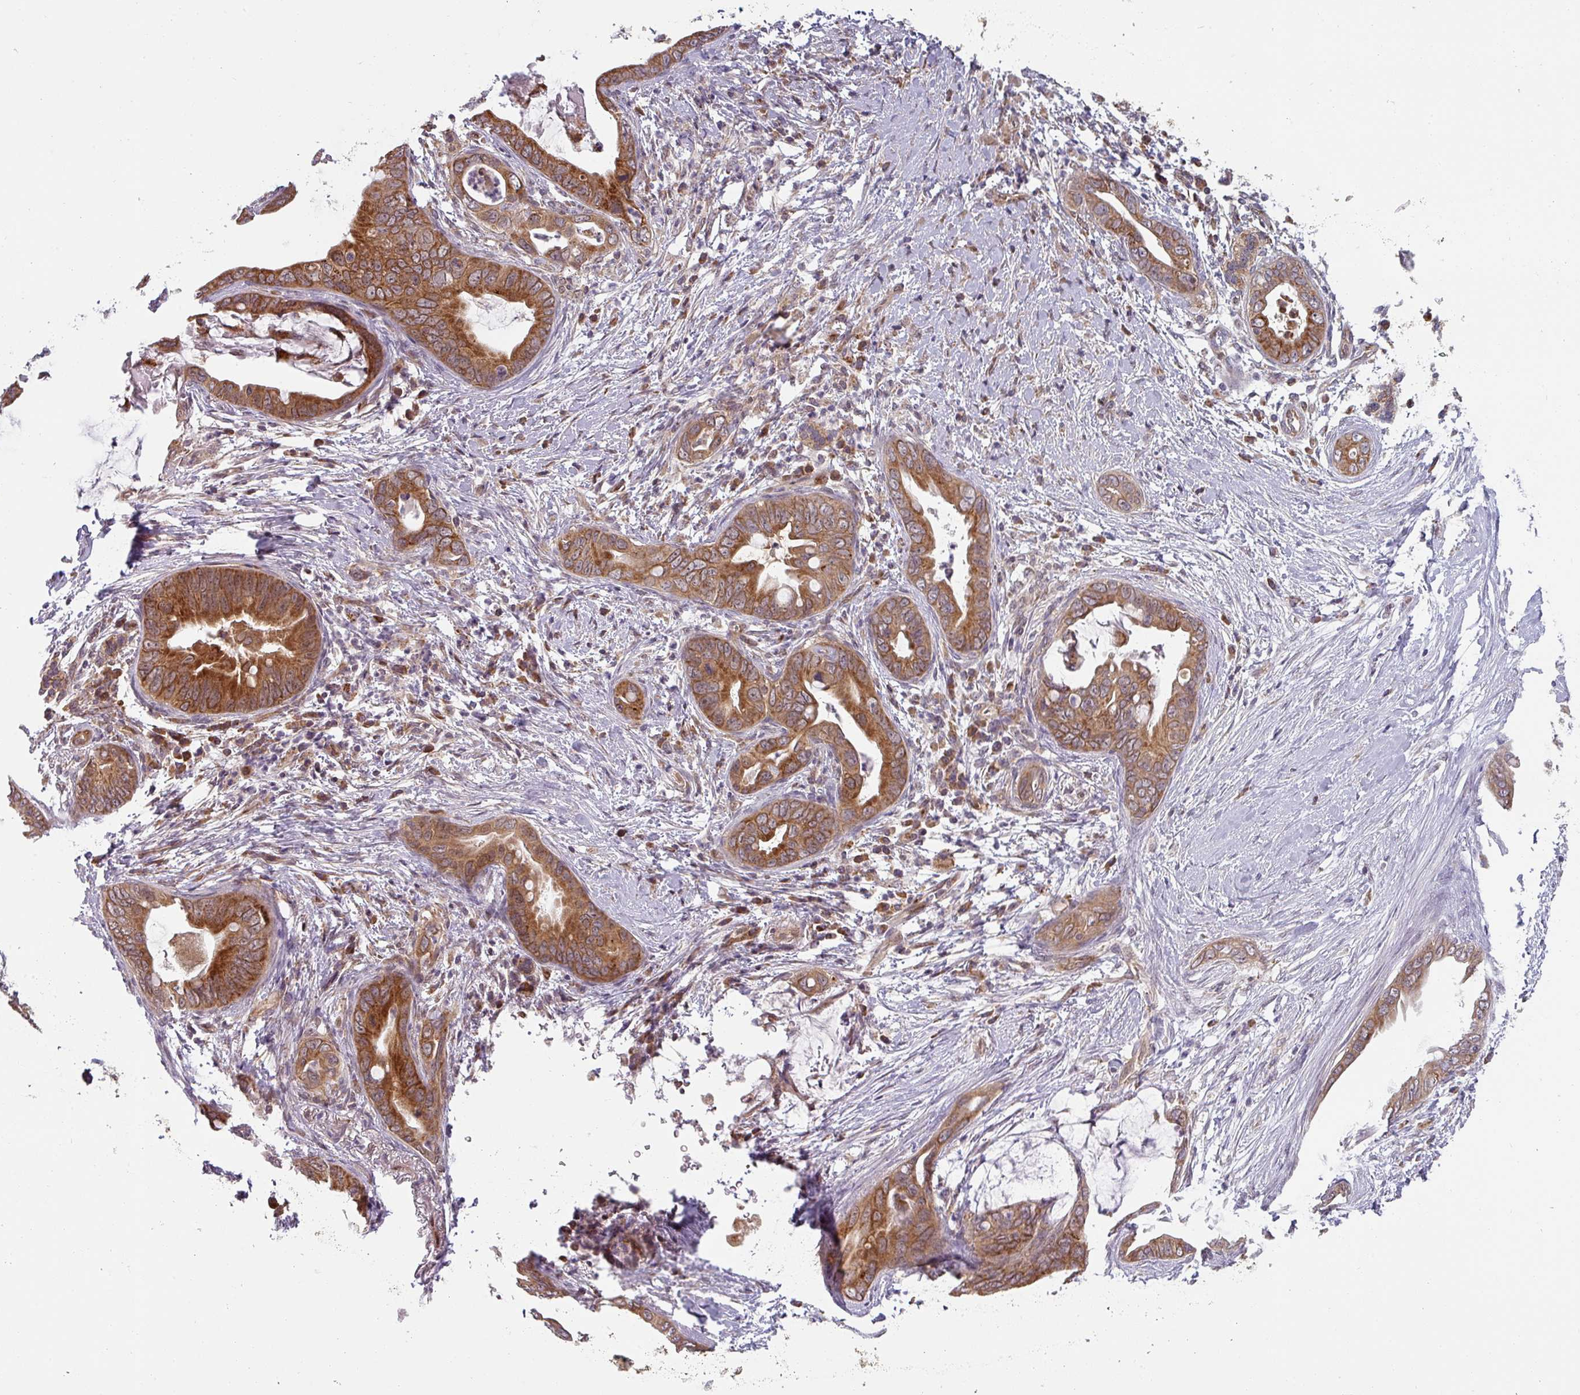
{"staining": {"intensity": "strong", "quantity": ">75%", "location": "cytoplasmic/membranous"}, "tissue": "pancreatic cancer", "cell_type": "Tumor cells", "image_type": "cancer", "snomed": [{"axis": "morphology", "description": "Adenocarcinoma, NOS"}, {"axis": "topography", "description": "Pancreas"}], "caption": "Immunohistochemistry (DAB) staining of human pancreatic adenocarcinoma reveals strong cytoplasmic/membranous protein expression in approximately >75% of tumor cells.", "gene": "MRPS16", "patient": {"sex": "male", "age": 75}}